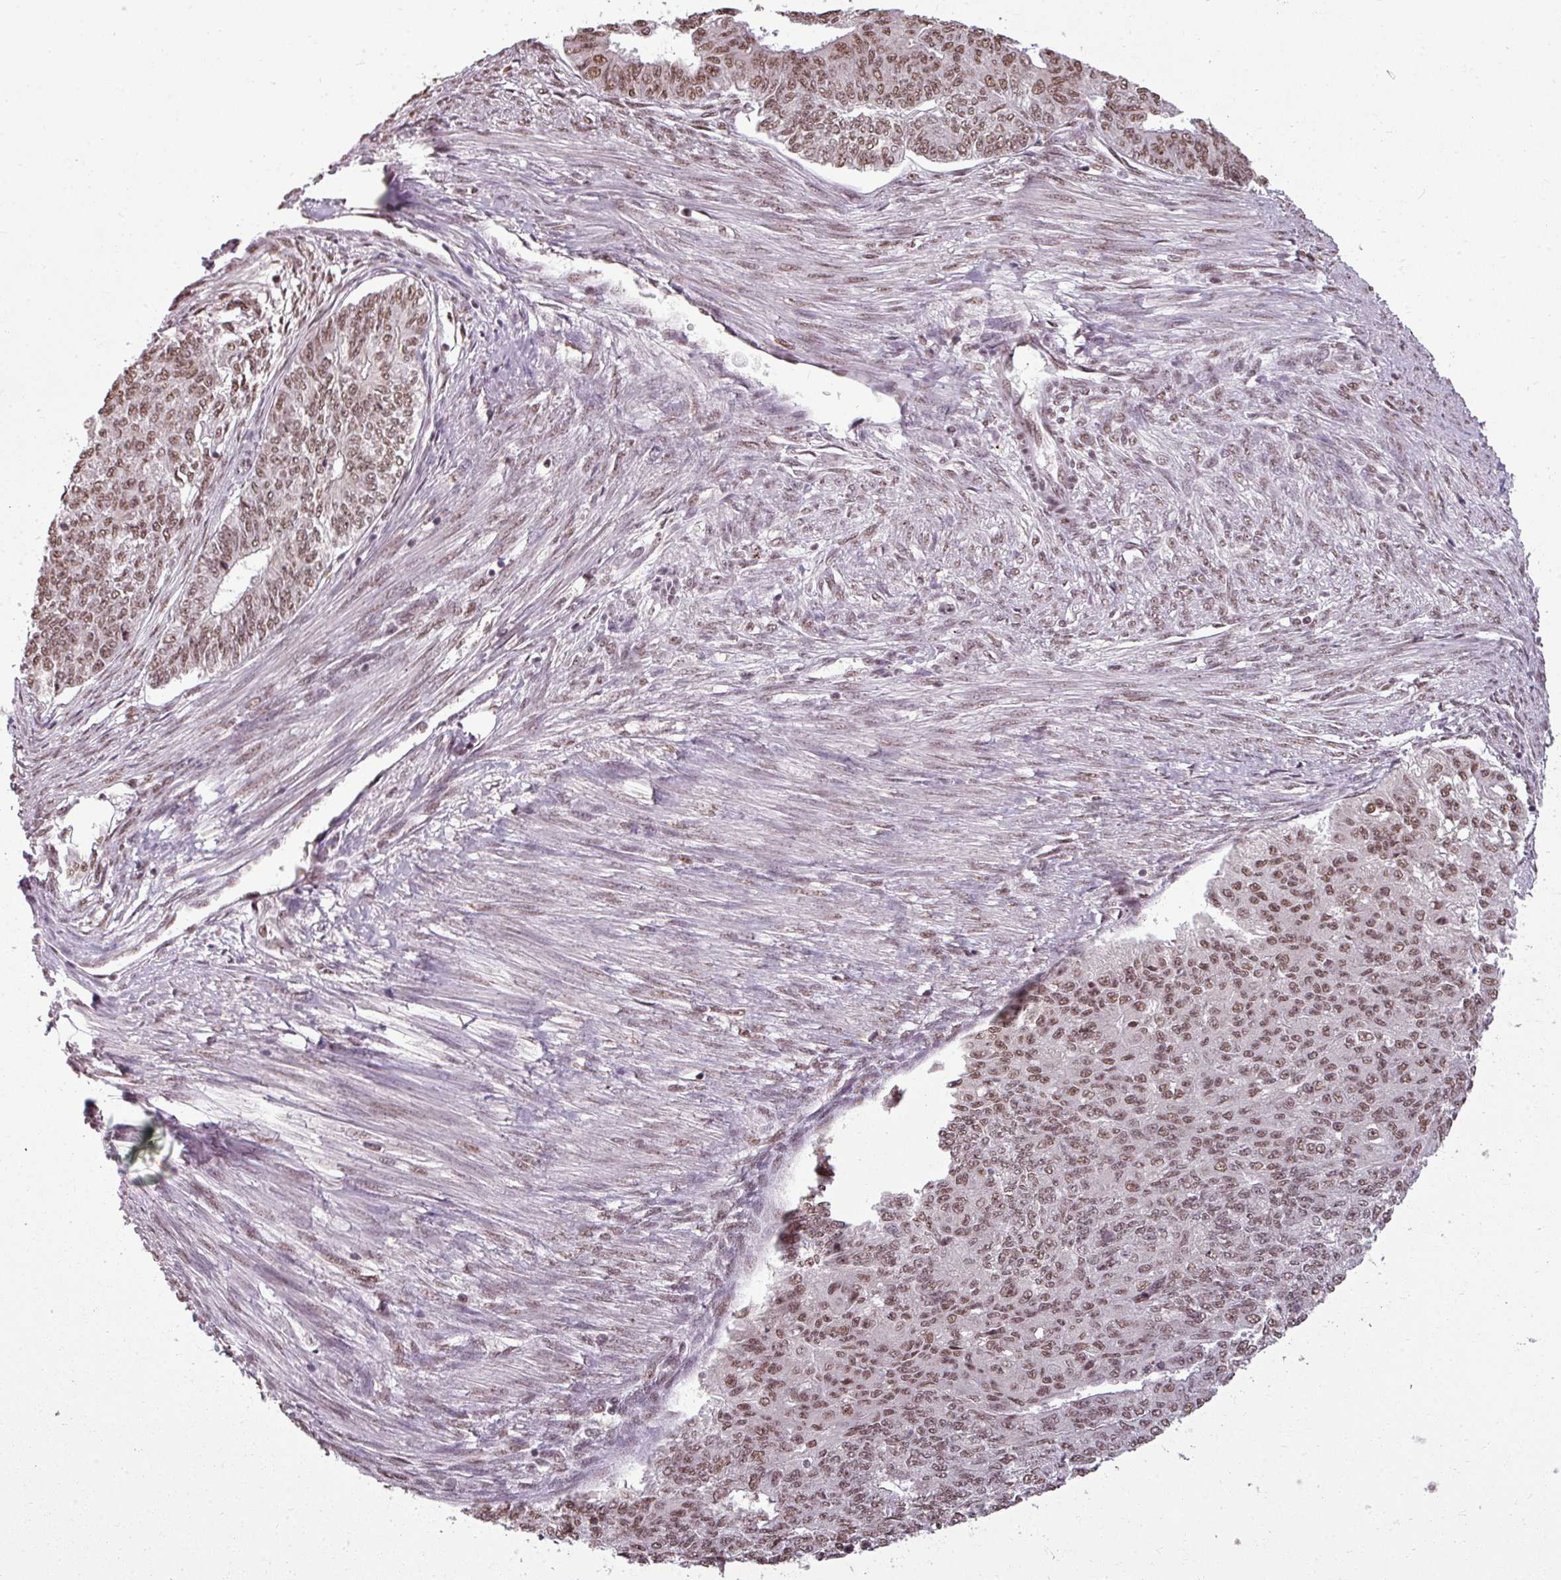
{"staining": {"intensity": "moderate", "quantity": ">75%", "location": "nuclear"}, "tissue": "endometrial cancer", "cell_type": "Tumor cells", "image_type": "cancer", "snomed": [{"axis": "morphology", "description": "Adenocarcinoma, NOS"}, {"axis": "topography", "description": "Endometrium"}], "caption": "Immunohistochemistry image of neoplastic tissue: human endometrial cancer (adenocarcinoma) stained using immunohistochemistry reveals medium levels of moderate protein expression localized specifically in the nuclear of tumor cells, appearing as a nuclear brown color.", "gene": "BCAS3", "patient": {"sex": "female", "age": 32}}